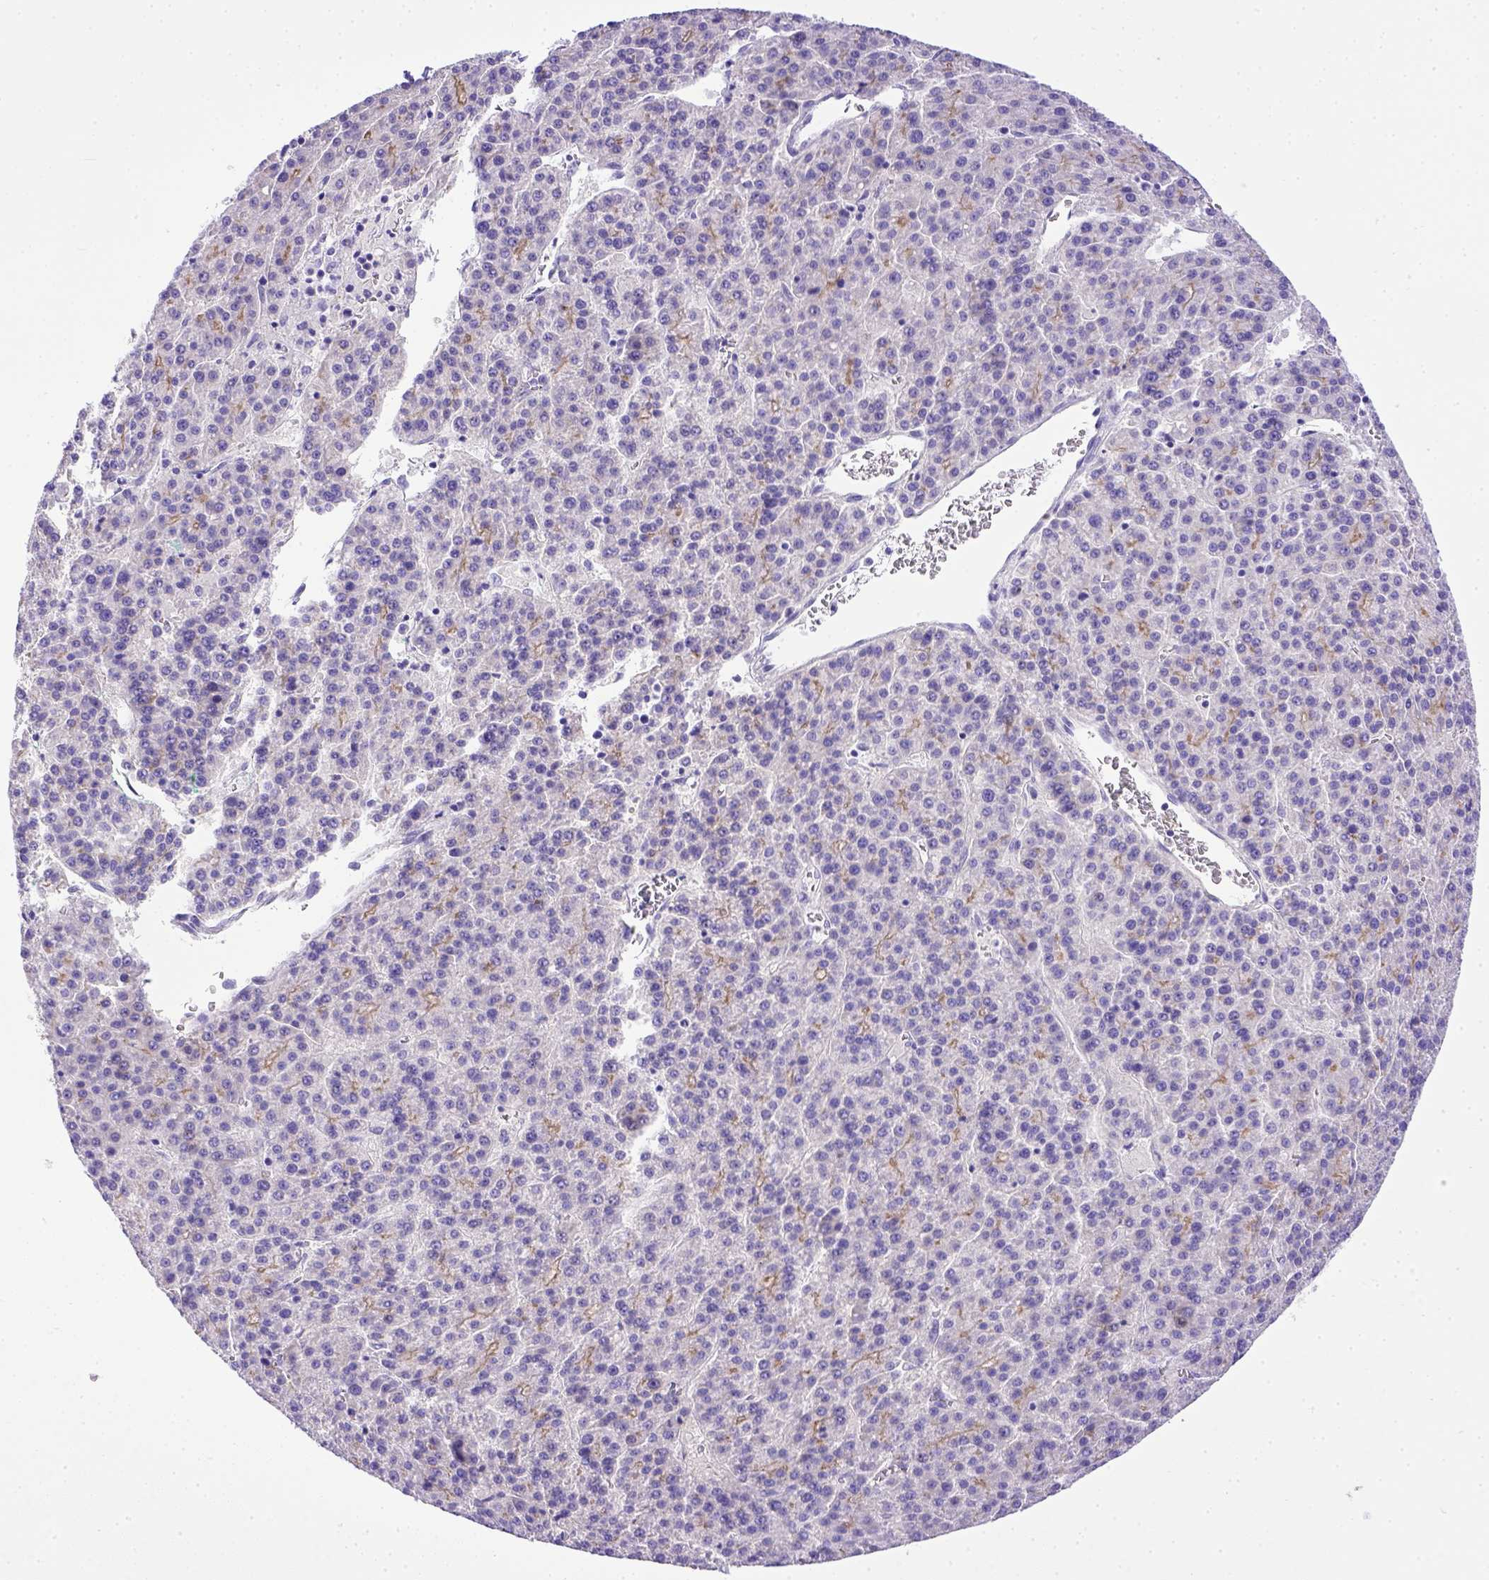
{"staining": {"intensity": "negative", "quantity": "none", "location": "none"}, "tissue": "liver cancer", "cell_type": "Tumor cells", "image_type": "cancer", "snomed": [{"axis": "morphology", "description": "Carcinoma, Hepatocellular, NOS"}, {"axis": "topography", "description": "Liver"}], "caption": "IHC of human liver cancer shows no expression in tumor cells. The staining was performed using DAB to visualize the protein expression in brown, while the nuclei were stained in blue with hematoxylin (Magnification: 20x).", "gene": "BTN1A1", "patient": {"sex": "female", "age": 58}}